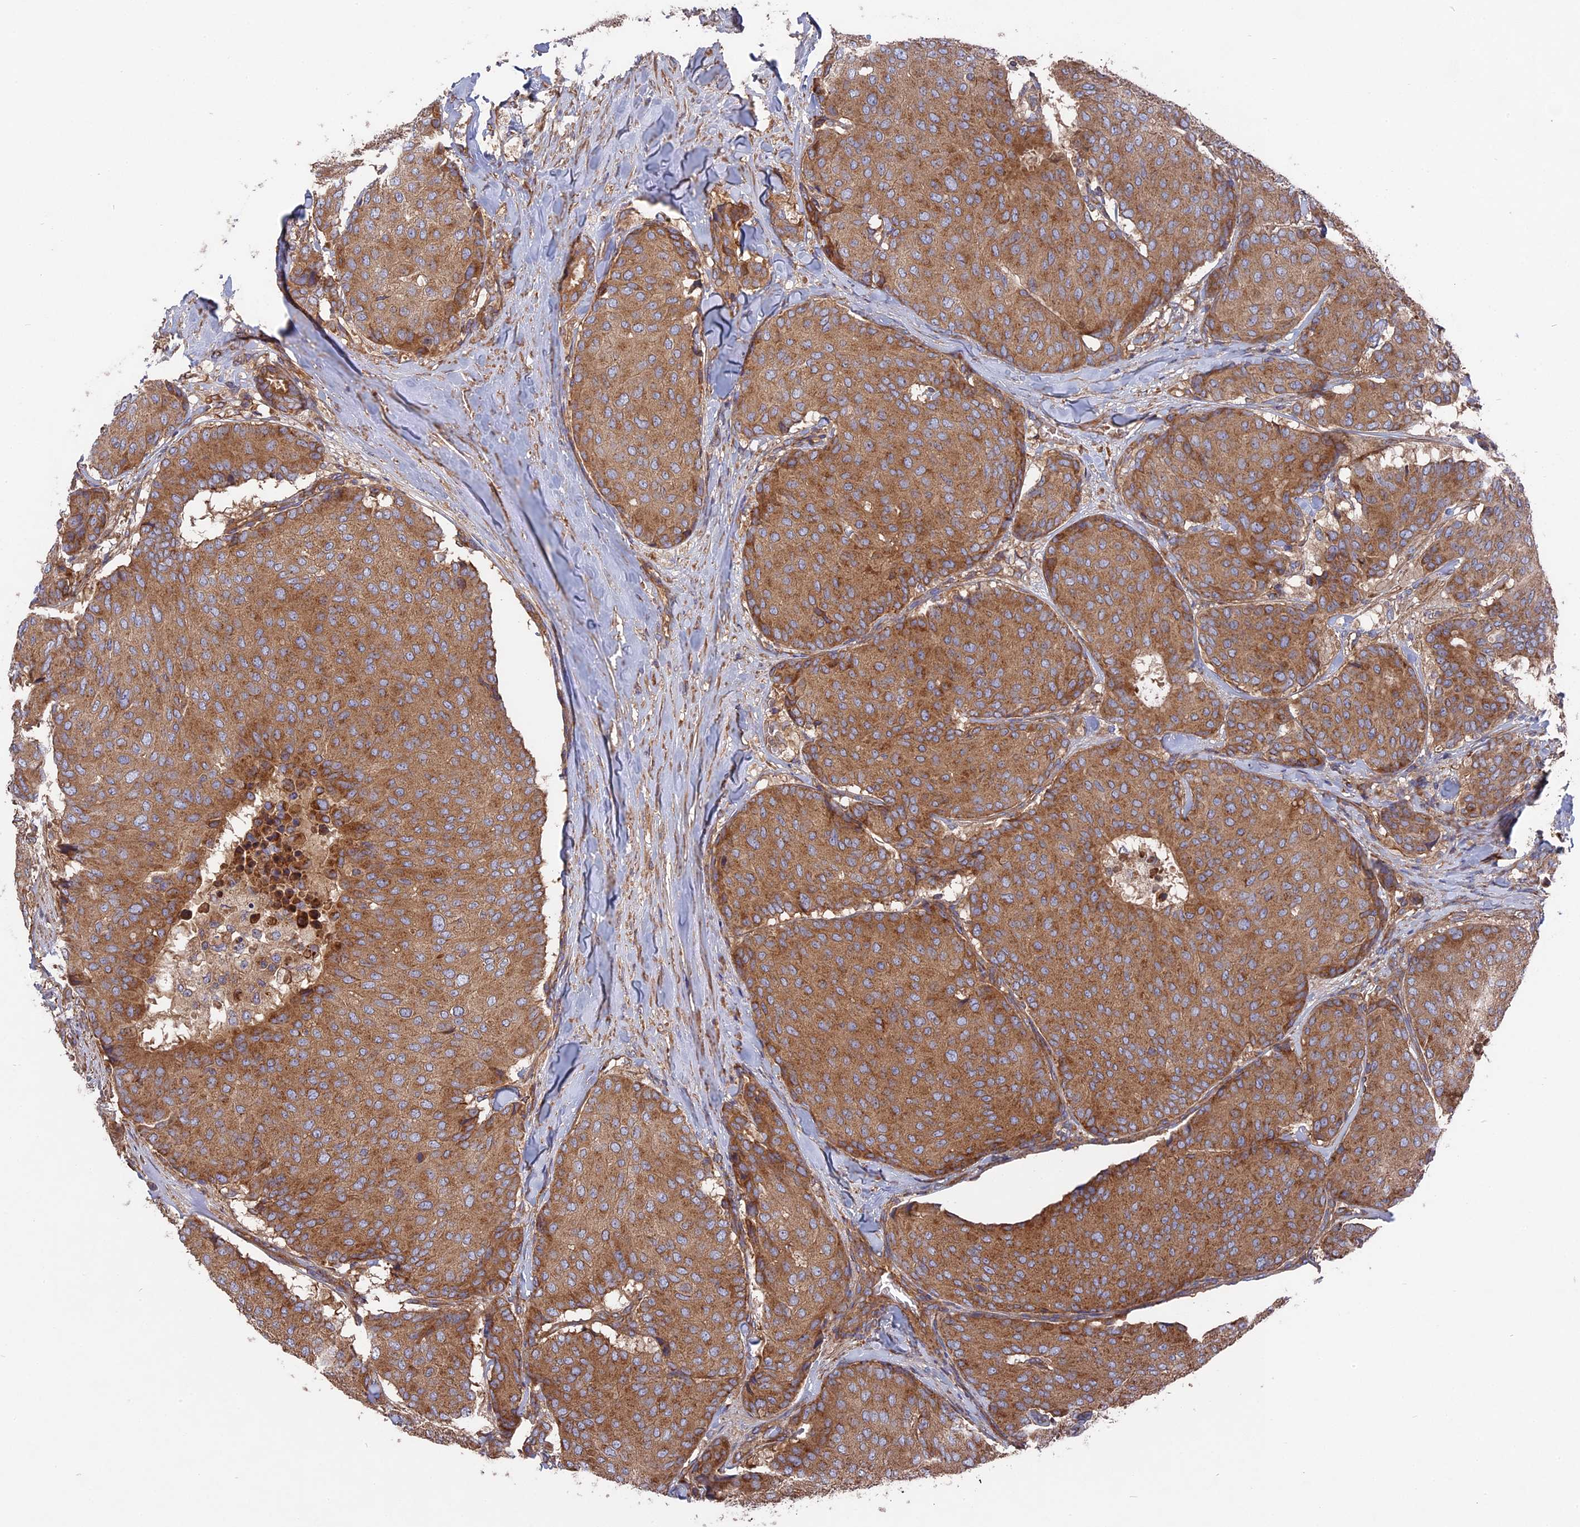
{"staining": {"intensity": "moderate", "quantity": ">75%", "location": "cytoplasmic/membranous"}, "tissue": "breast cancer", "cell_type": "Tumor cells", "image_type": "cancer", "snomed": [{"axis": "morphology", "description": "Duct carcinoma"}, {"axis": "topography", "description": "Breast"}], "caption": "Human breast cancer (infiltrating ductal carcinoma) stained with a protein marker reveals moderate staining in tumor cells.", "gene": "TELO2", "patient": {"sex": "female", "age": 75}}